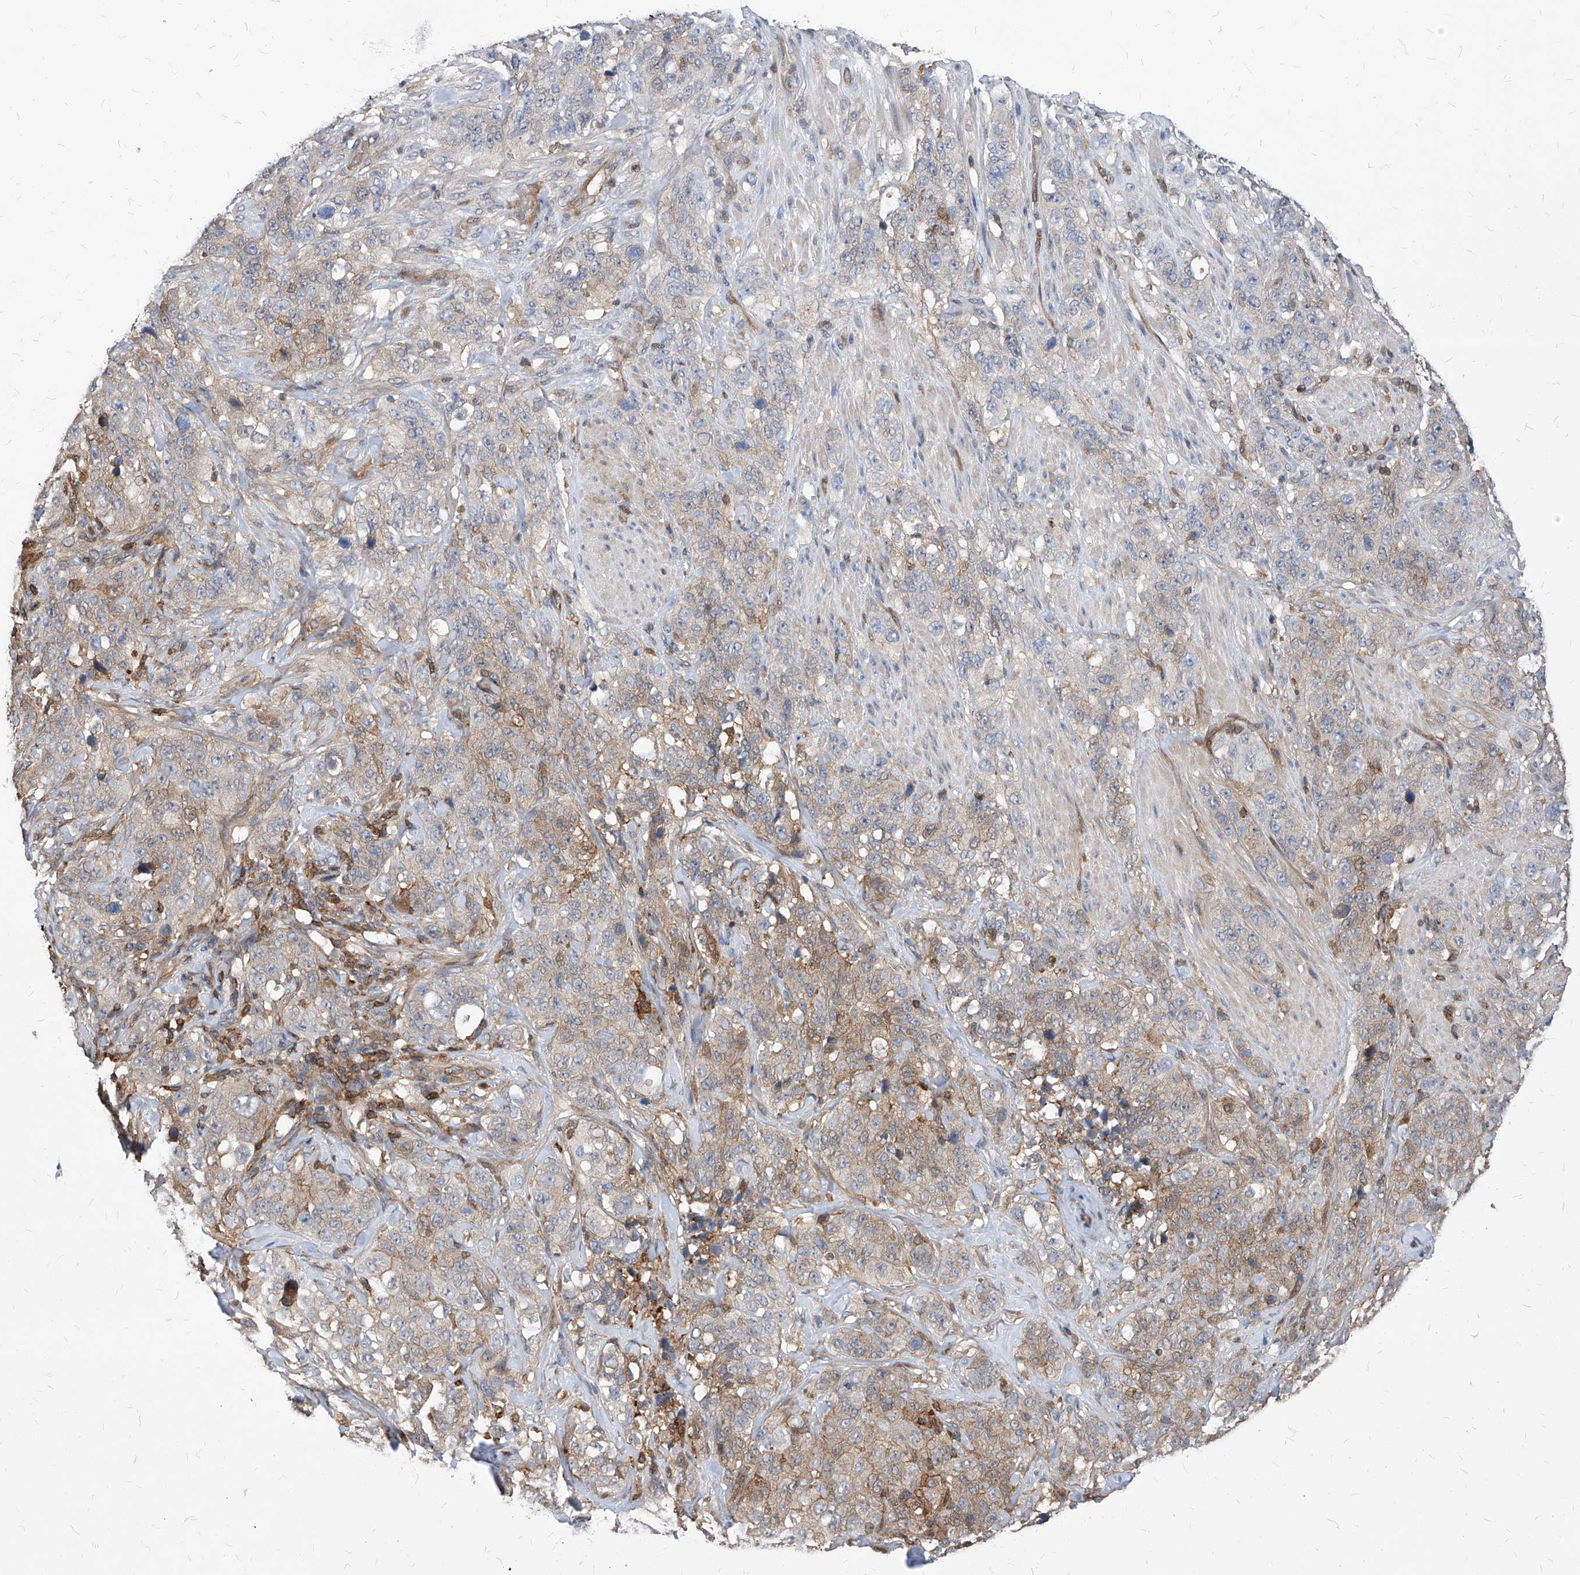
{"staining": {"intensity": "weak", "quantity": "25%-75%", "location": "cytoplasmic/membranous"}, "tissue": "stomach cancer", "cell_type": "Tumor cells", "image_type": "cancer", "snomed": [{"axis": "morphology", "description": "Adenocarcinoma, NOS"}, {"axis": "topography", "description": "Stomach"}], "caption": "Adenocarcinoma (stomach) stained with a brown dye exhibits weak cytoplasmic/membranous positive expression in approximately 25%-75% of tumor cells.", "gene": "ABRACL", "patient": {"sex": "male", "age": 48}}